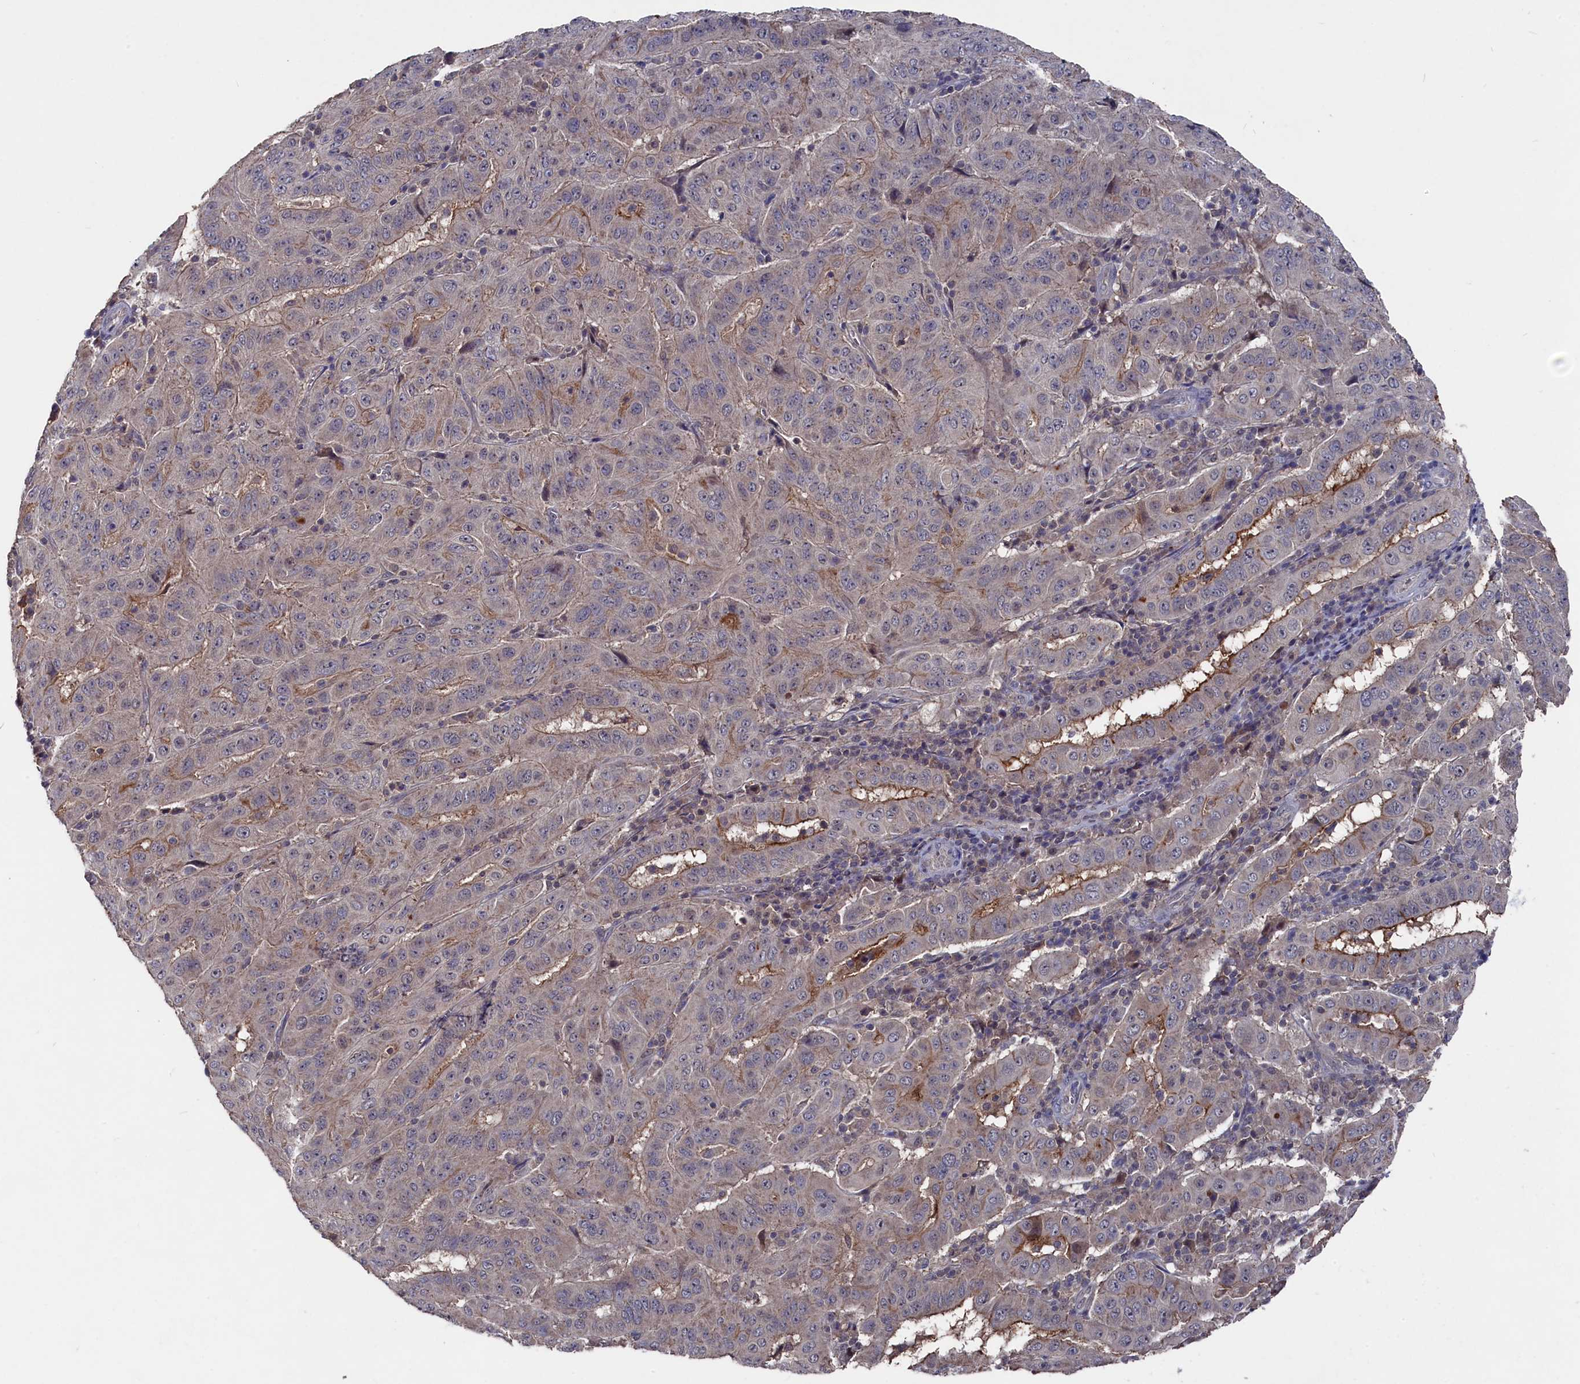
{"staining": {"intensity": "moderate", "quantity": "<25%", "location": "cytoplasmic/membranous"}, "tissue": "pancreatic cancer", "cell_type": "Tumor cells", "image_type": "cancer", "snomed": [{"axis": "morphology", "description": "Adenocarcinoma, NOS"}, {"axis": "topography", "description": "Pancreas"}], "caption": "Moderate cytoplasmic/membranous positivity is identified in approximately <25% of tumor cells in pancreatic cancer.", "gene": "TMC5", "patient": {"sex": "male", "age": 63}}